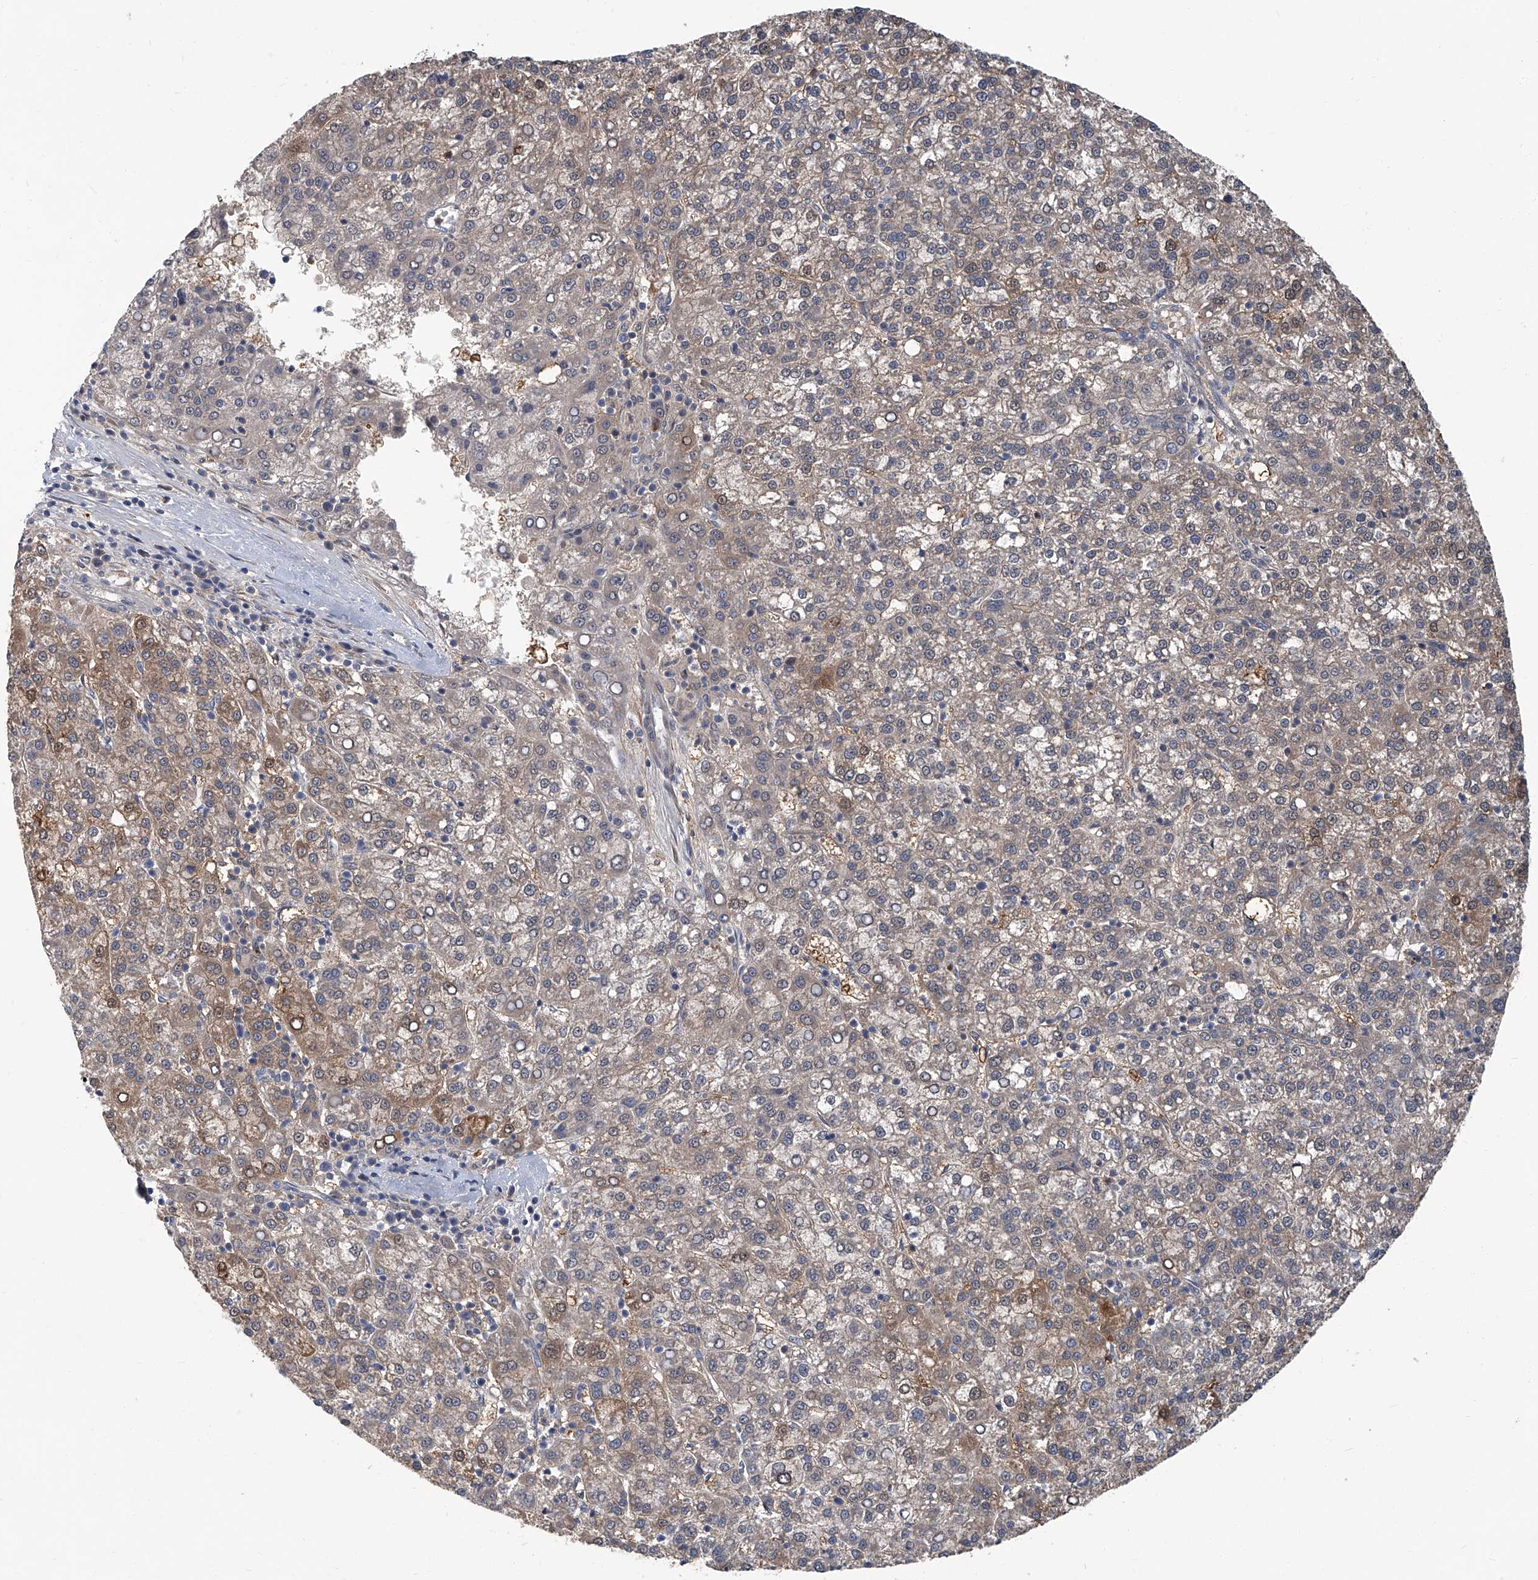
{"staining": {"intensity": "moderate", "quantity": ">75%", "location": "cytoplasmic/membranous,nuclear"}, "tissue": "liver cancer", "cell_type": "Tumor cells", "image_type": "cancer", "snomed": [{"axis": "morphology", "description": "Carcinoma, Hepatocellular, NOS"}, {"axis": "topography", "description": "Liver"}], "caption": "Tumor cells exhibit medium levels of moderate cytoplasmic/membranous and nuclear expression in about >75% of cells in hepatocellular carcinoma (liver).", "gene": "AKNAD1", "patient": {"sex": "female", "age": 58}}